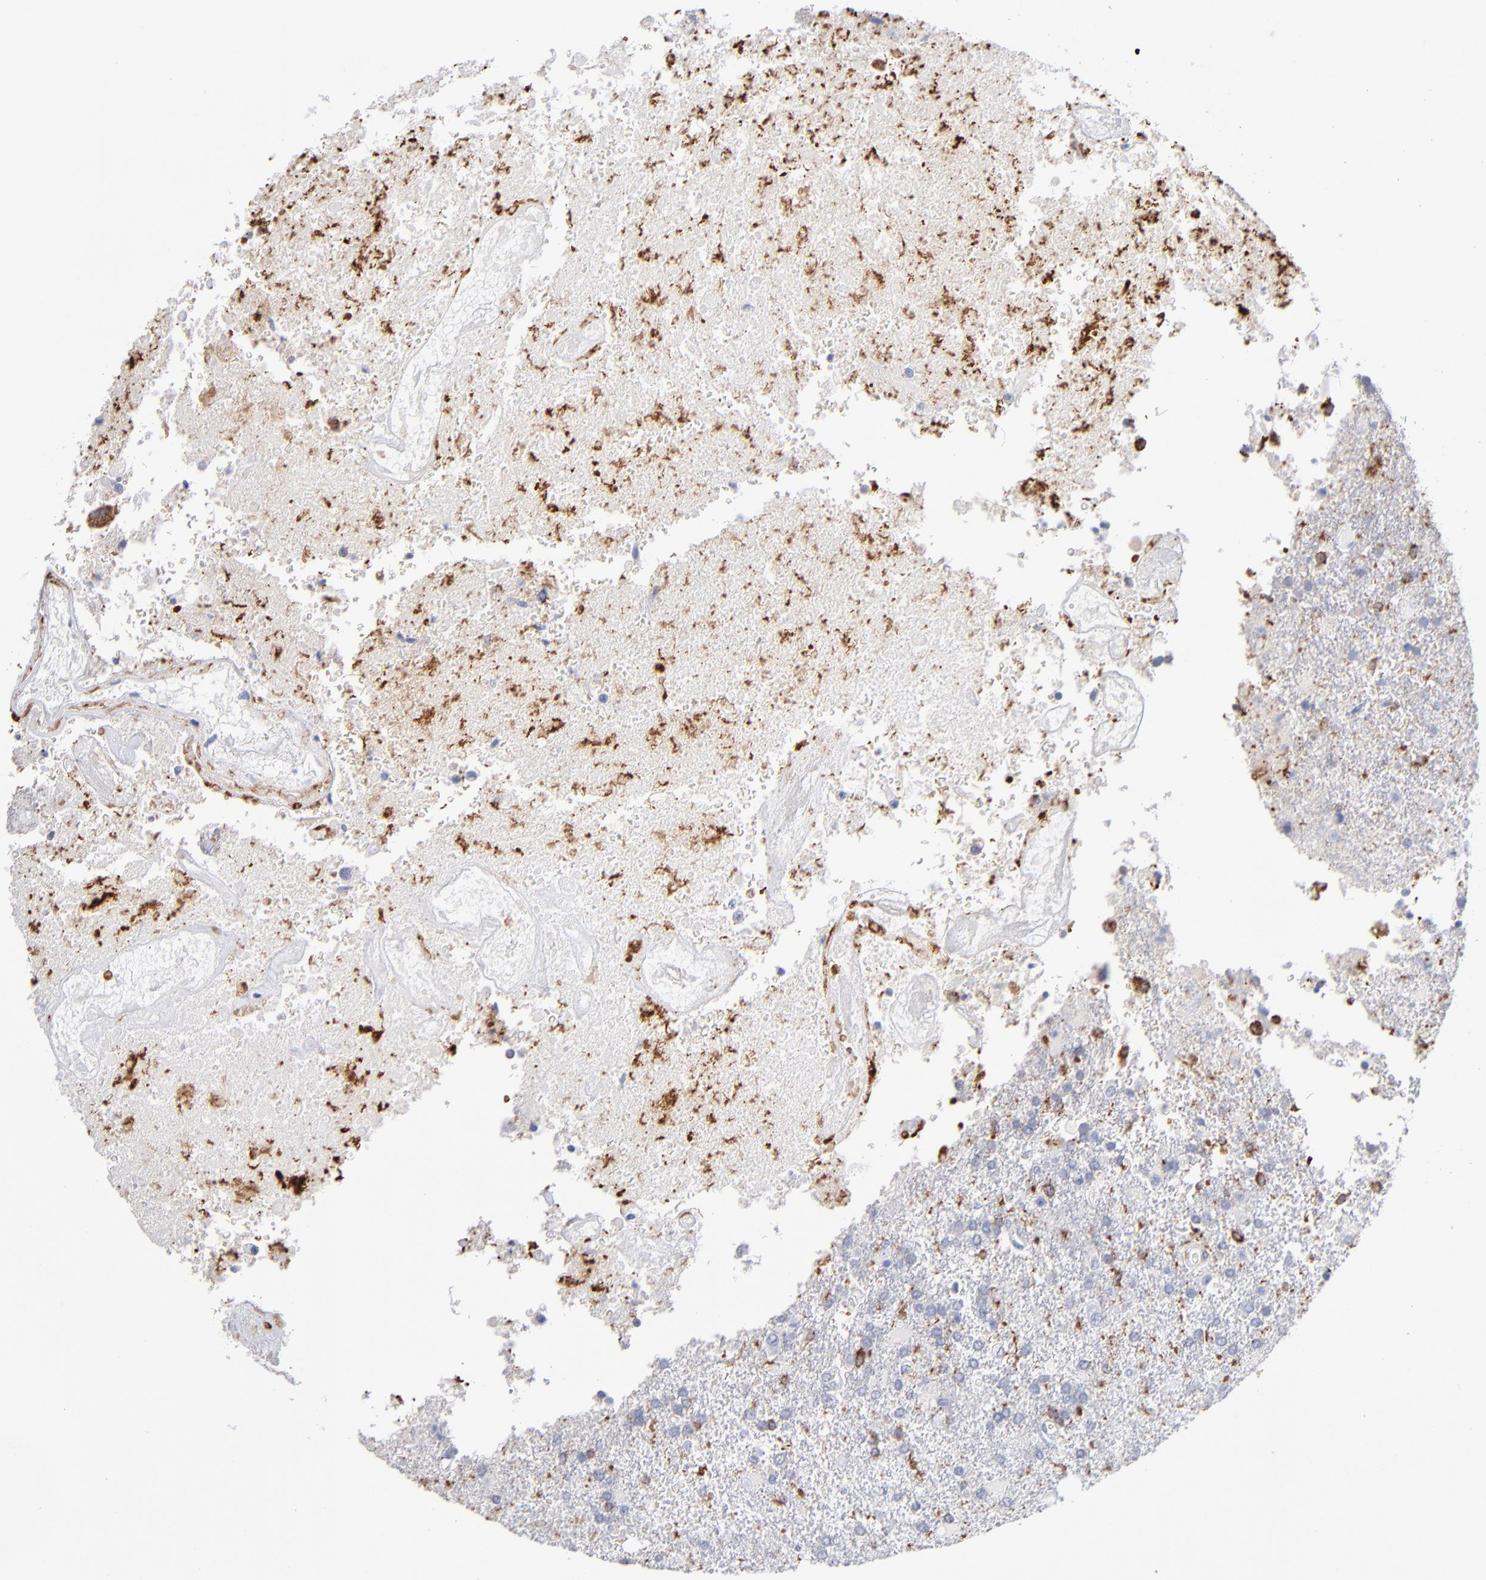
{"staining": {"intensity": "negative", "quantity": "none", "location": "none"}, "tissue": "glioma", "cell_type": "Tumor cells", "image_type": "cancer", "snomed": [{"axis": "morphology", "description": "Glioma, malignant, High grade"}, {"axis": "topography", "description": "Cerebral cortex"}], "caption": "IHC micrograph of malignant glioma (high-grade) stained for a protein (brown), which reveals no expression in tumor cells.", "gene": "CD180", "patient": {"sex": "male", "age": 79}}